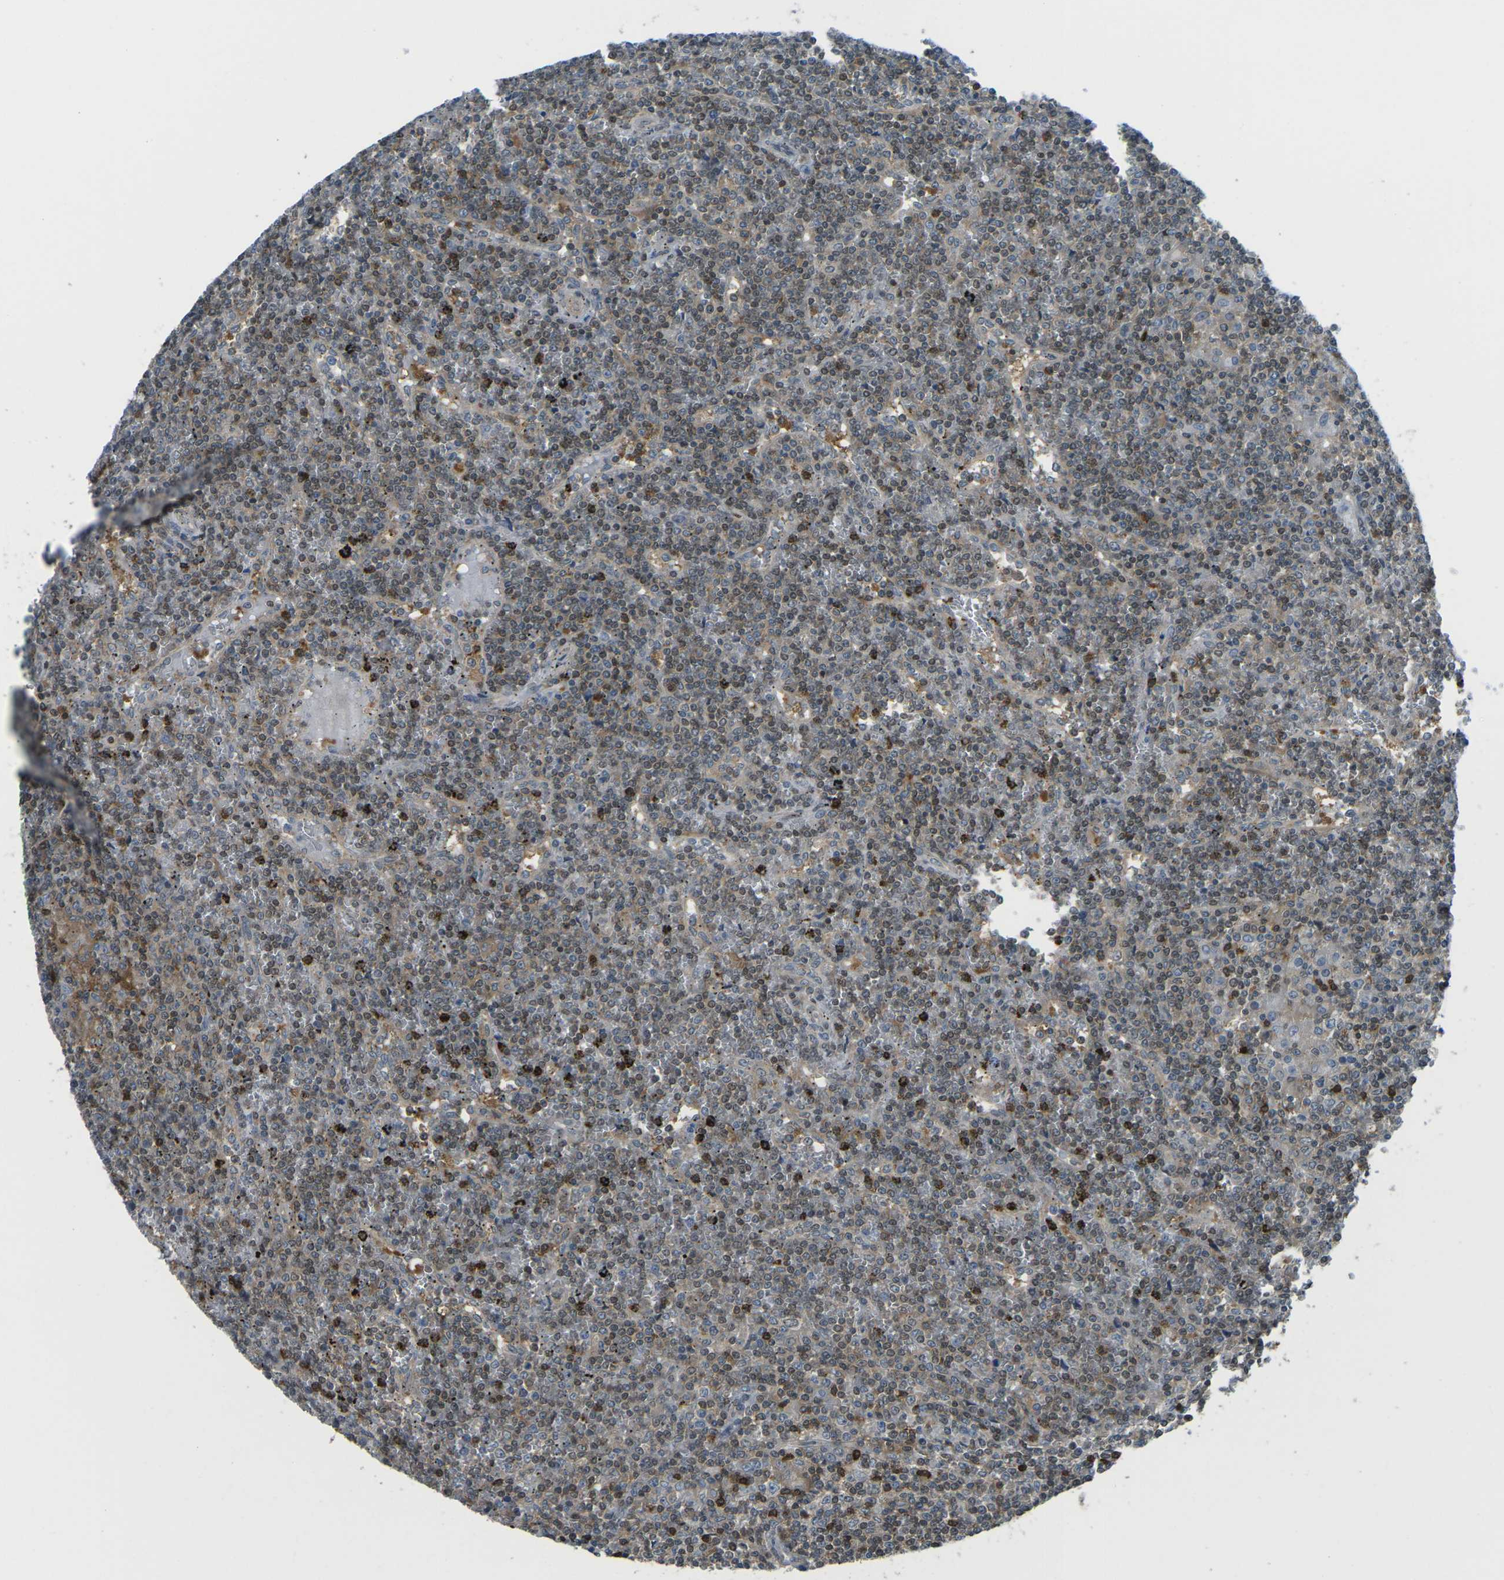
{"staining": {"intensity": "moderate", "quantity": ">75%", "location": "cytoplasmic/membranous,nuclear"}, "tissue": "lymphoma", "cell_type": "Tumor cells", "image_type": "cancer", "snomed": [{"axis": "morphology", "description": "Malignant lymphoma, non-Hodgkin's type, Low grade"}, {"axis": "topography", "description": "Spleen"}], "caption": "Protein expression analysis of human malignant lymphoma, non-Hodgkin's type (low-grade) reveals moderate cytoplasmic/membranous and nuclear positivity in approximately >75% of tumor cells.", "gene": "PIEZO2", "patient": {"sex": "female", "age": 19}}